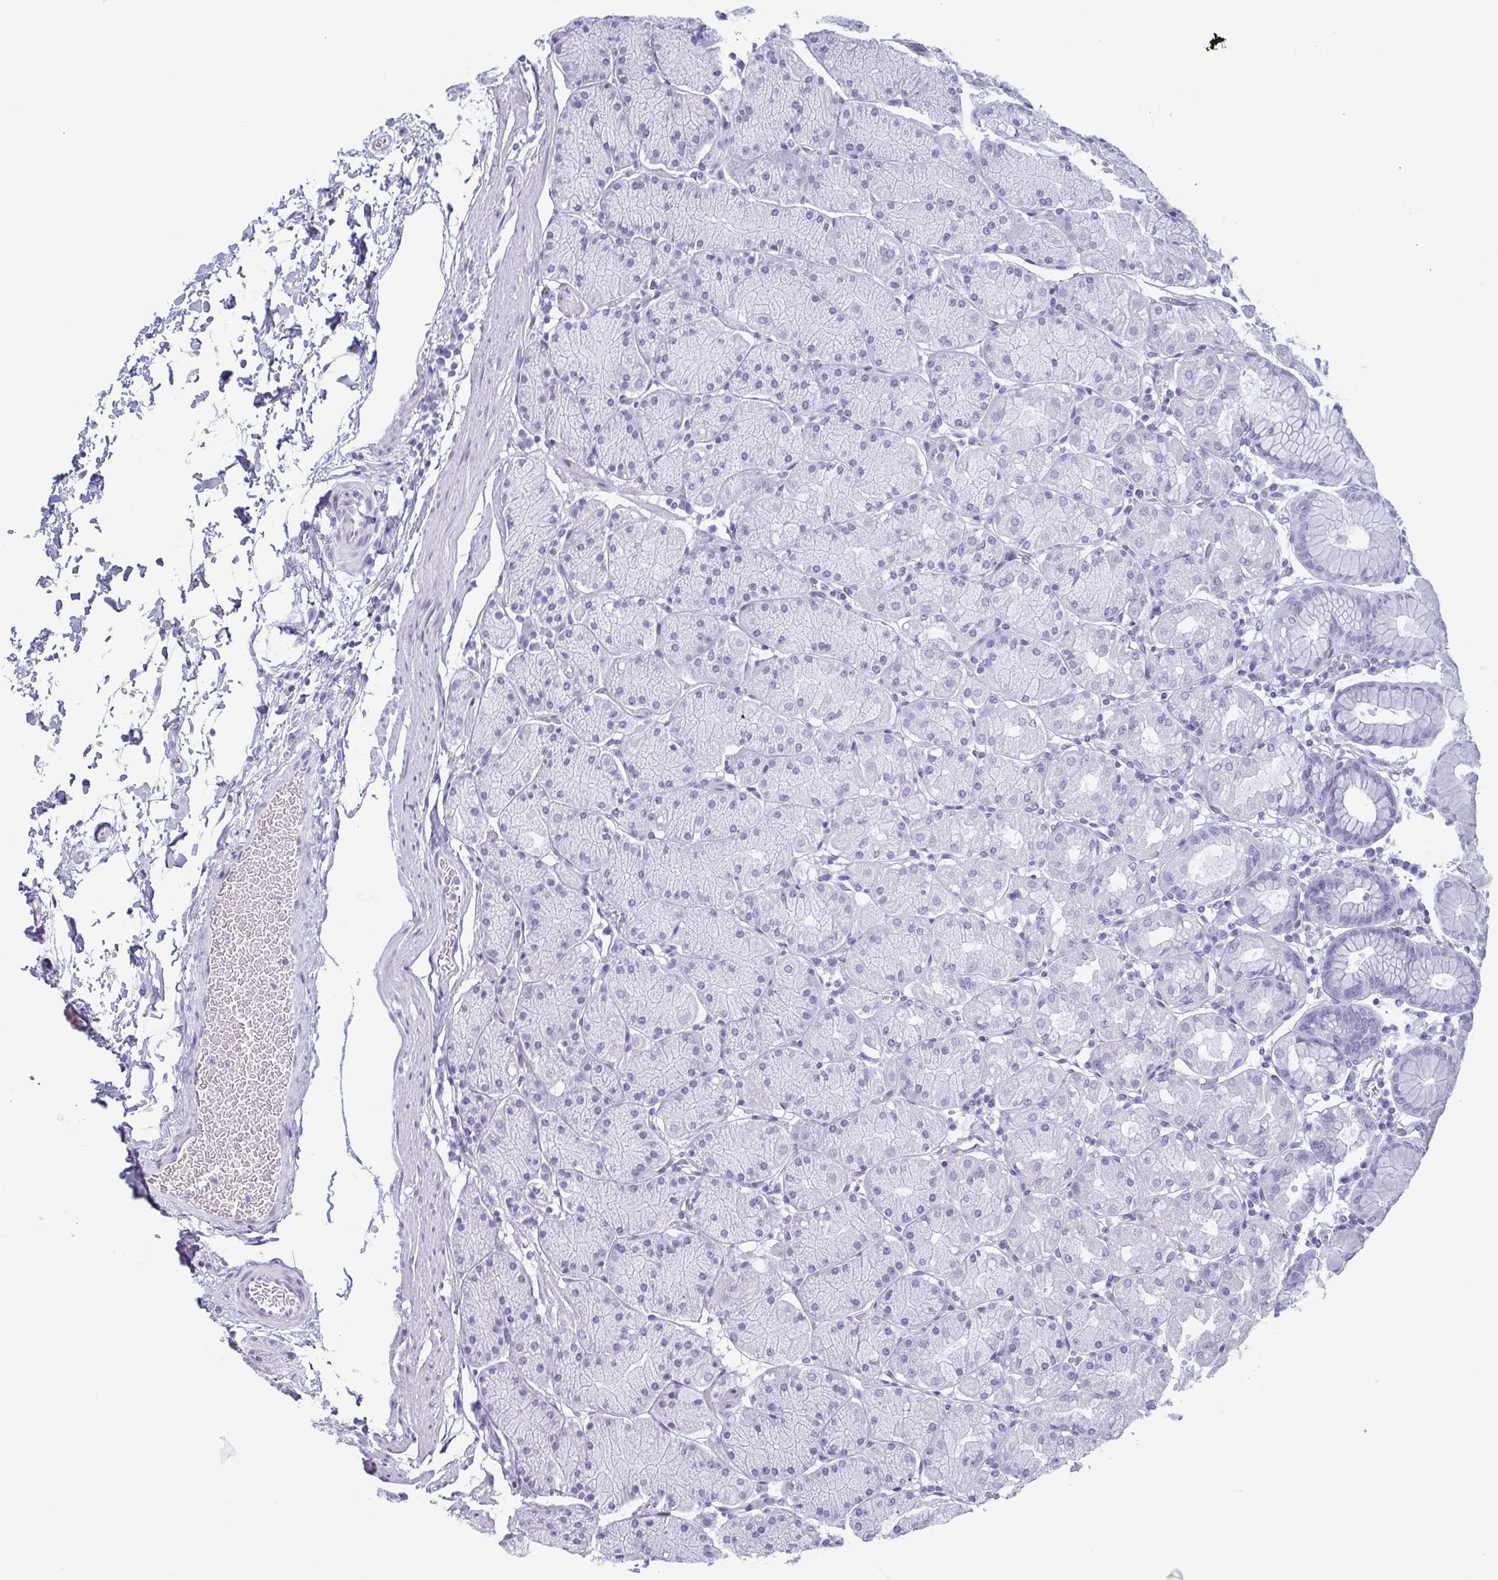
{"staining": {"intensity": "negative", "quantity": "none", "location": "none"}, "tissue": "stomach", "cell_type": "Glandular cells", "image_type": "normal", "snomed": [{"axis": "morphology", "description": "Normal tissue, NOS"}, {"axis": "topography", "description": "Stomach, upper"}, {"axis": "topography", "description": "Stomach"}], "caption": "Stomach stained for a protein using immunohistochemistry displays no positivity glandular cells.", "gene": "ECM1", "patient": {"sex": "male", "age": 76}}